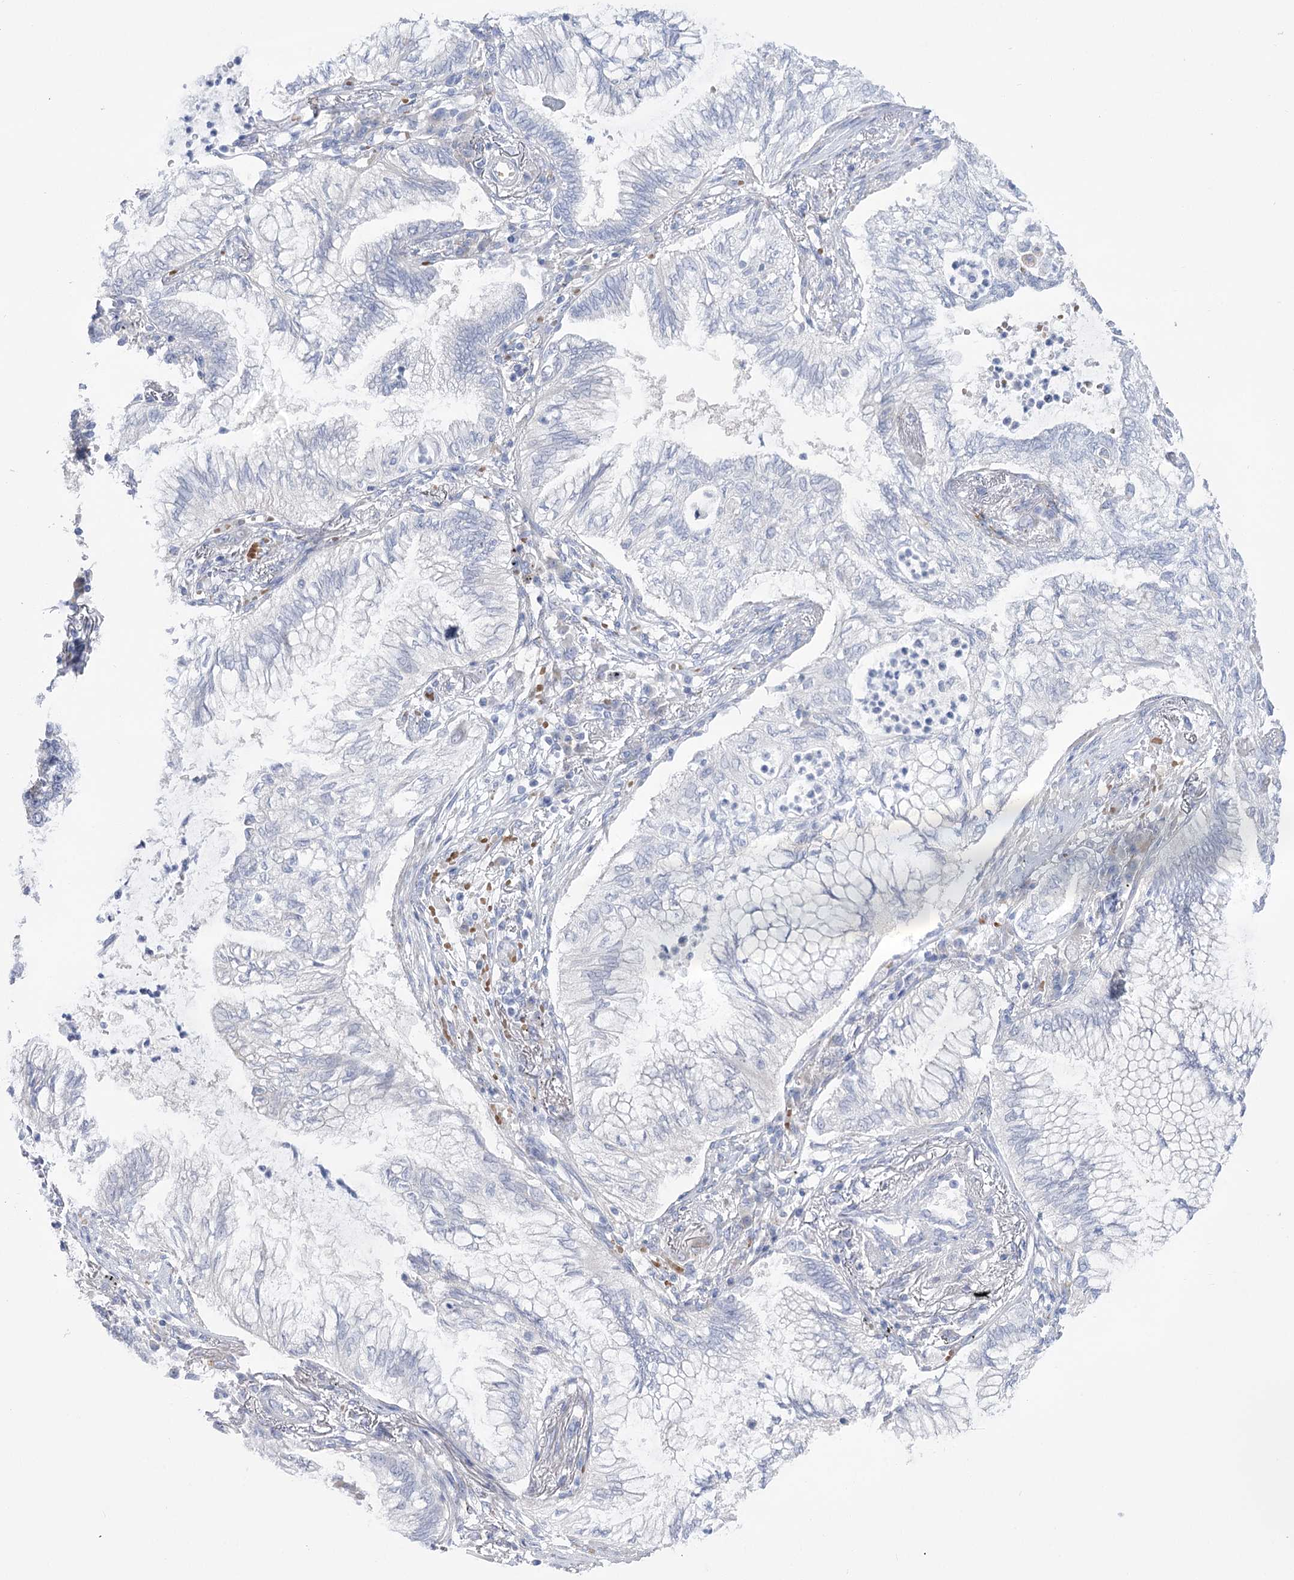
{"staining": {"intensity": "negative", "quantity": "none", "location": "none"}, "tissue": "lung cancer", "cell_type": "Tumor cells", "image_type": "cancer", "snomed": [{"axis": "morphology", "description": "Adenocarcinoma, NOS"}, {"axis": "topography", "description": "Lung"}], "caption": "A micrograph of human lung cancer is negative for staining in tumor cells.", "gene": "SIAE", "patient": {"sex": "female", "age": 70}}